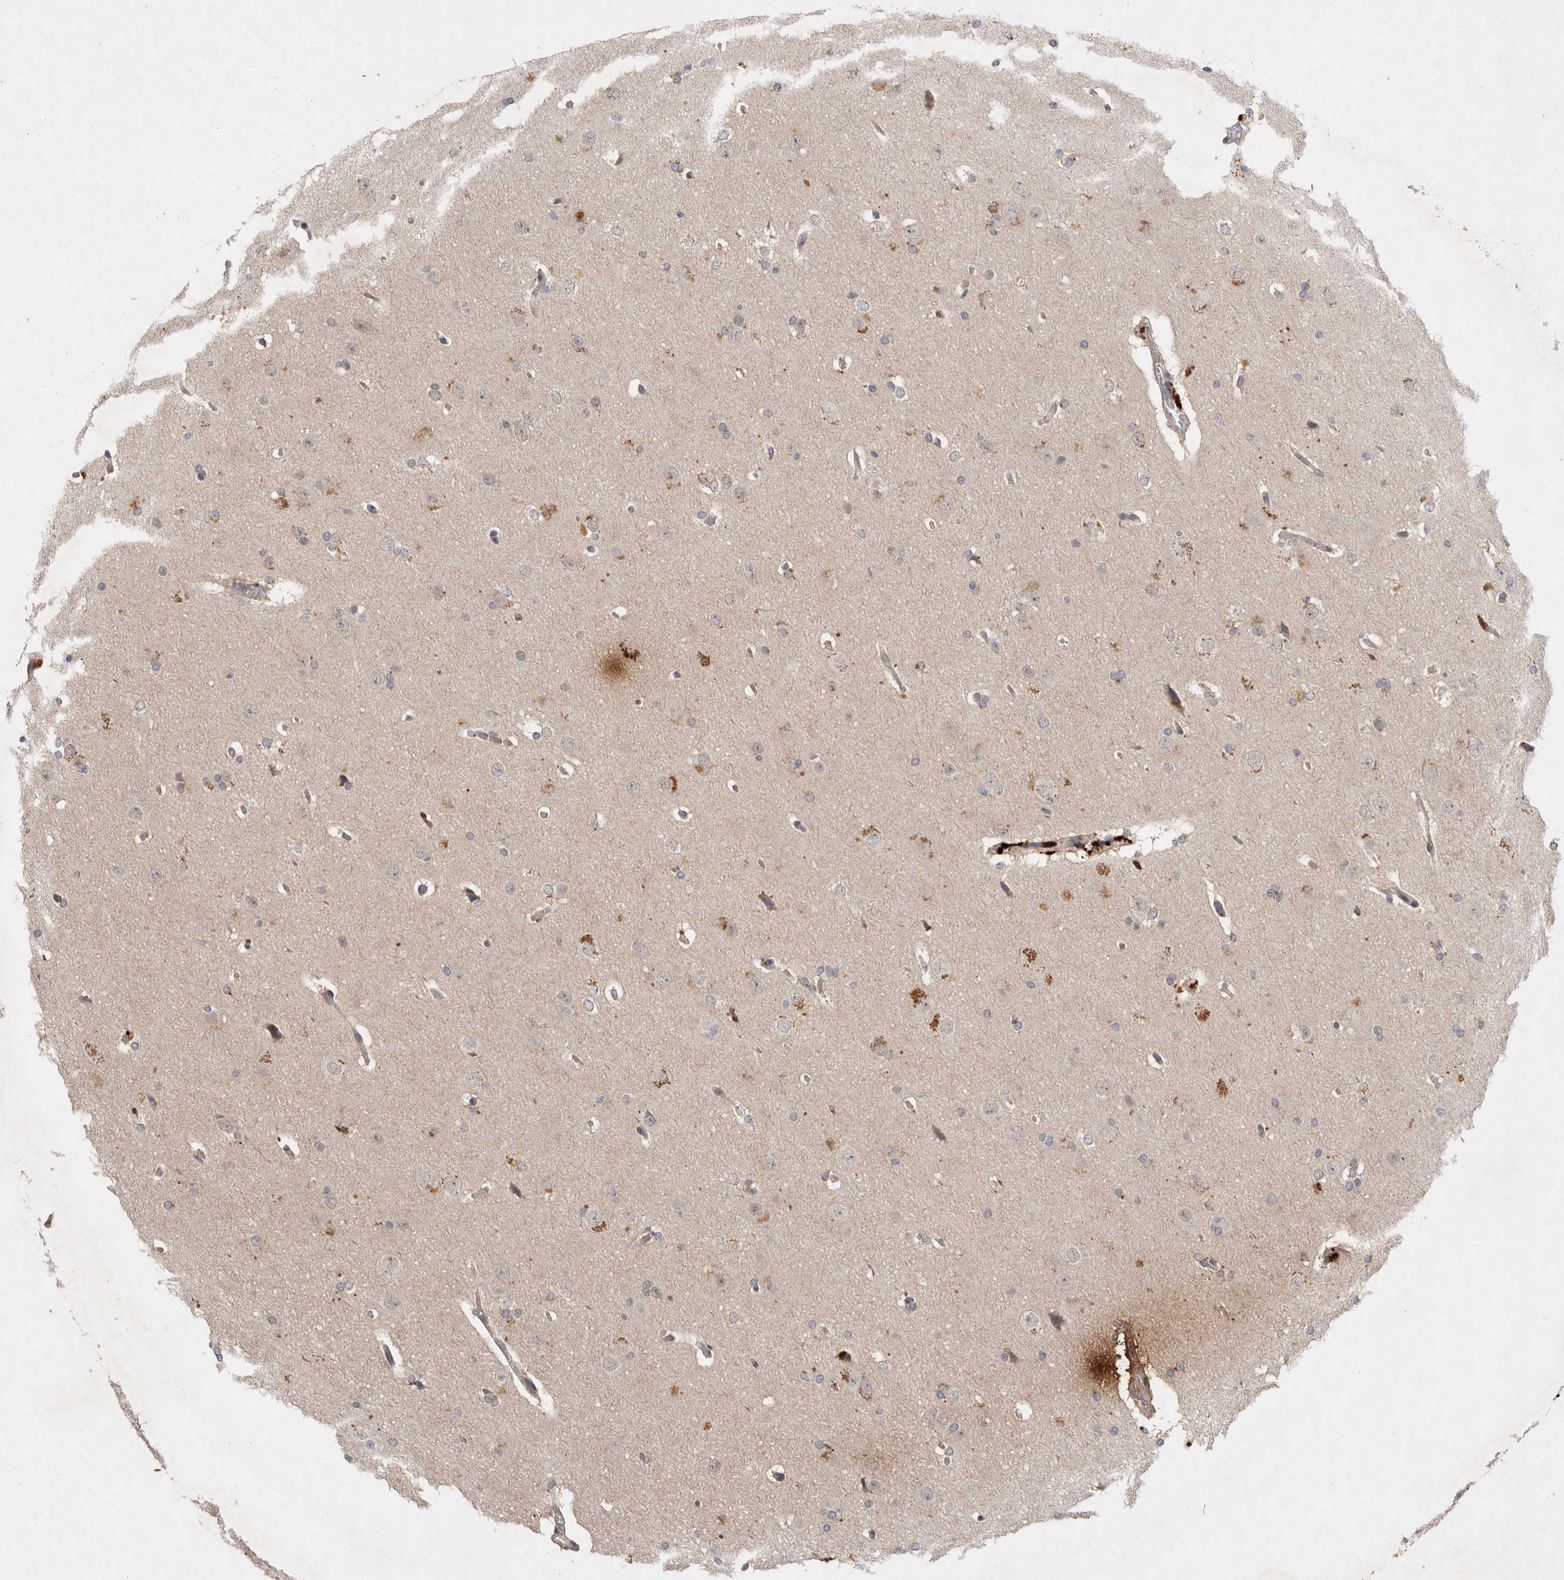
{"staining": {"intensity": "negative", "quantity": "none", "location": "none"}, "tissue": "glioma", "cell_type": "Tumor cells", "image_type": "cancer", "snomed": [{"axis": "morphology", "description": "Glioma, malignant, Low grade"}, {"axis": "topography", "description": "Brain"}], "caption": "Immunohistochemistry (IHC) photomicrograph of neoplastic tissue: glioma stained with DAB (3,3'-diaminobenzidine) exhibits no significant protein staining in tumor cells. (Brightfield microscopy of DAB immunohistochemistry at high magnification).", "gene": "RASSF3", "patient": {"sex": "female", "age": 37}}